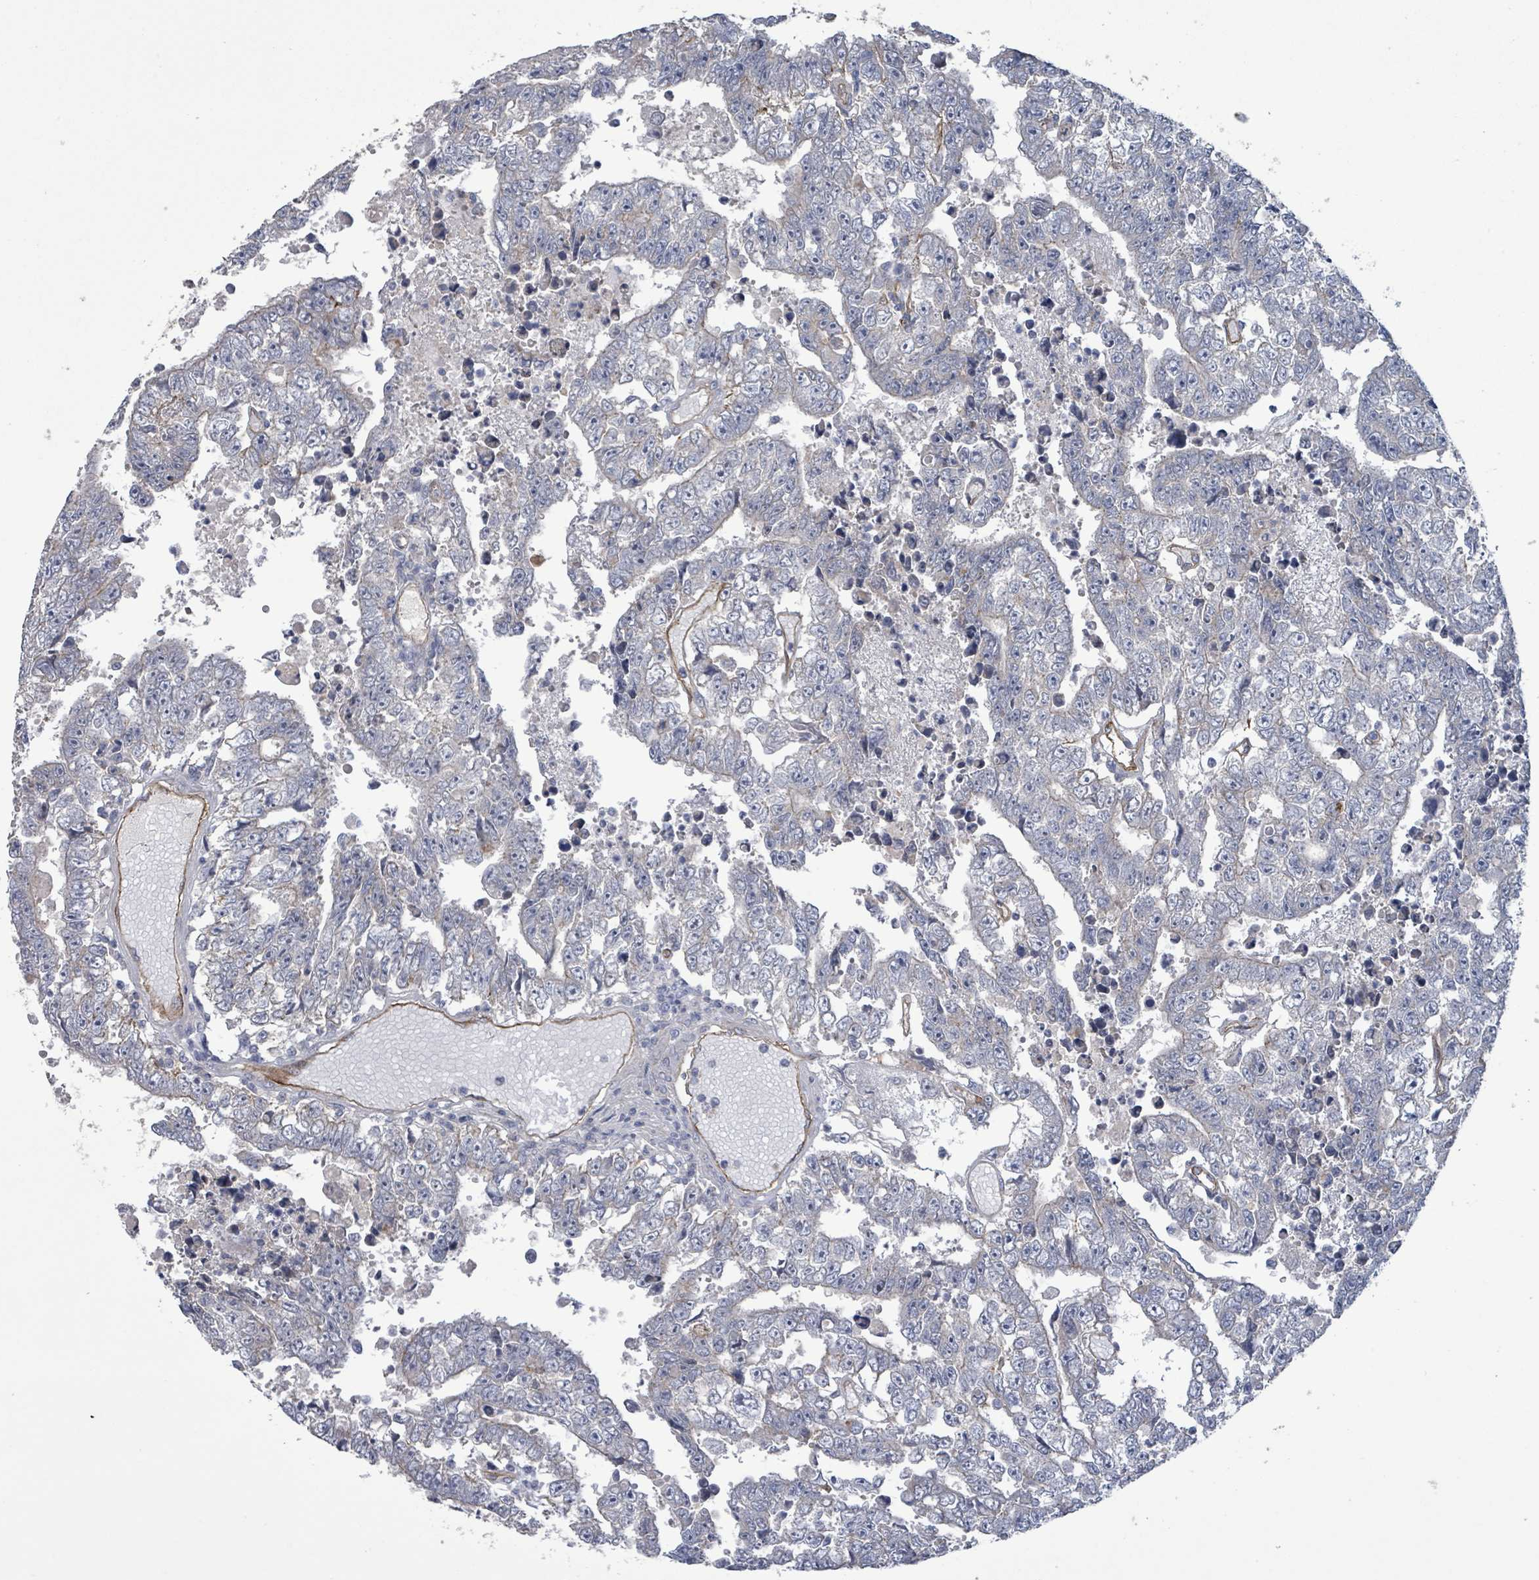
{"staining": {"intensity": "negative", "quantity": "none", "location": "none"}, "tissue": "testis cancer", "cell_type": "Tumor cells", "image_type": "cancer", "snomed": [{"axis": "morphology", "description": "Carcinoma, Embryonal, NOS"}, {"axis": "topography", "description": "Testis"}], "caption": "Image shows no protein positivity in tumor cells of testis cancer tissue.", "gene": "KANK3", "patient": {"sex": "male", "age": 25}}